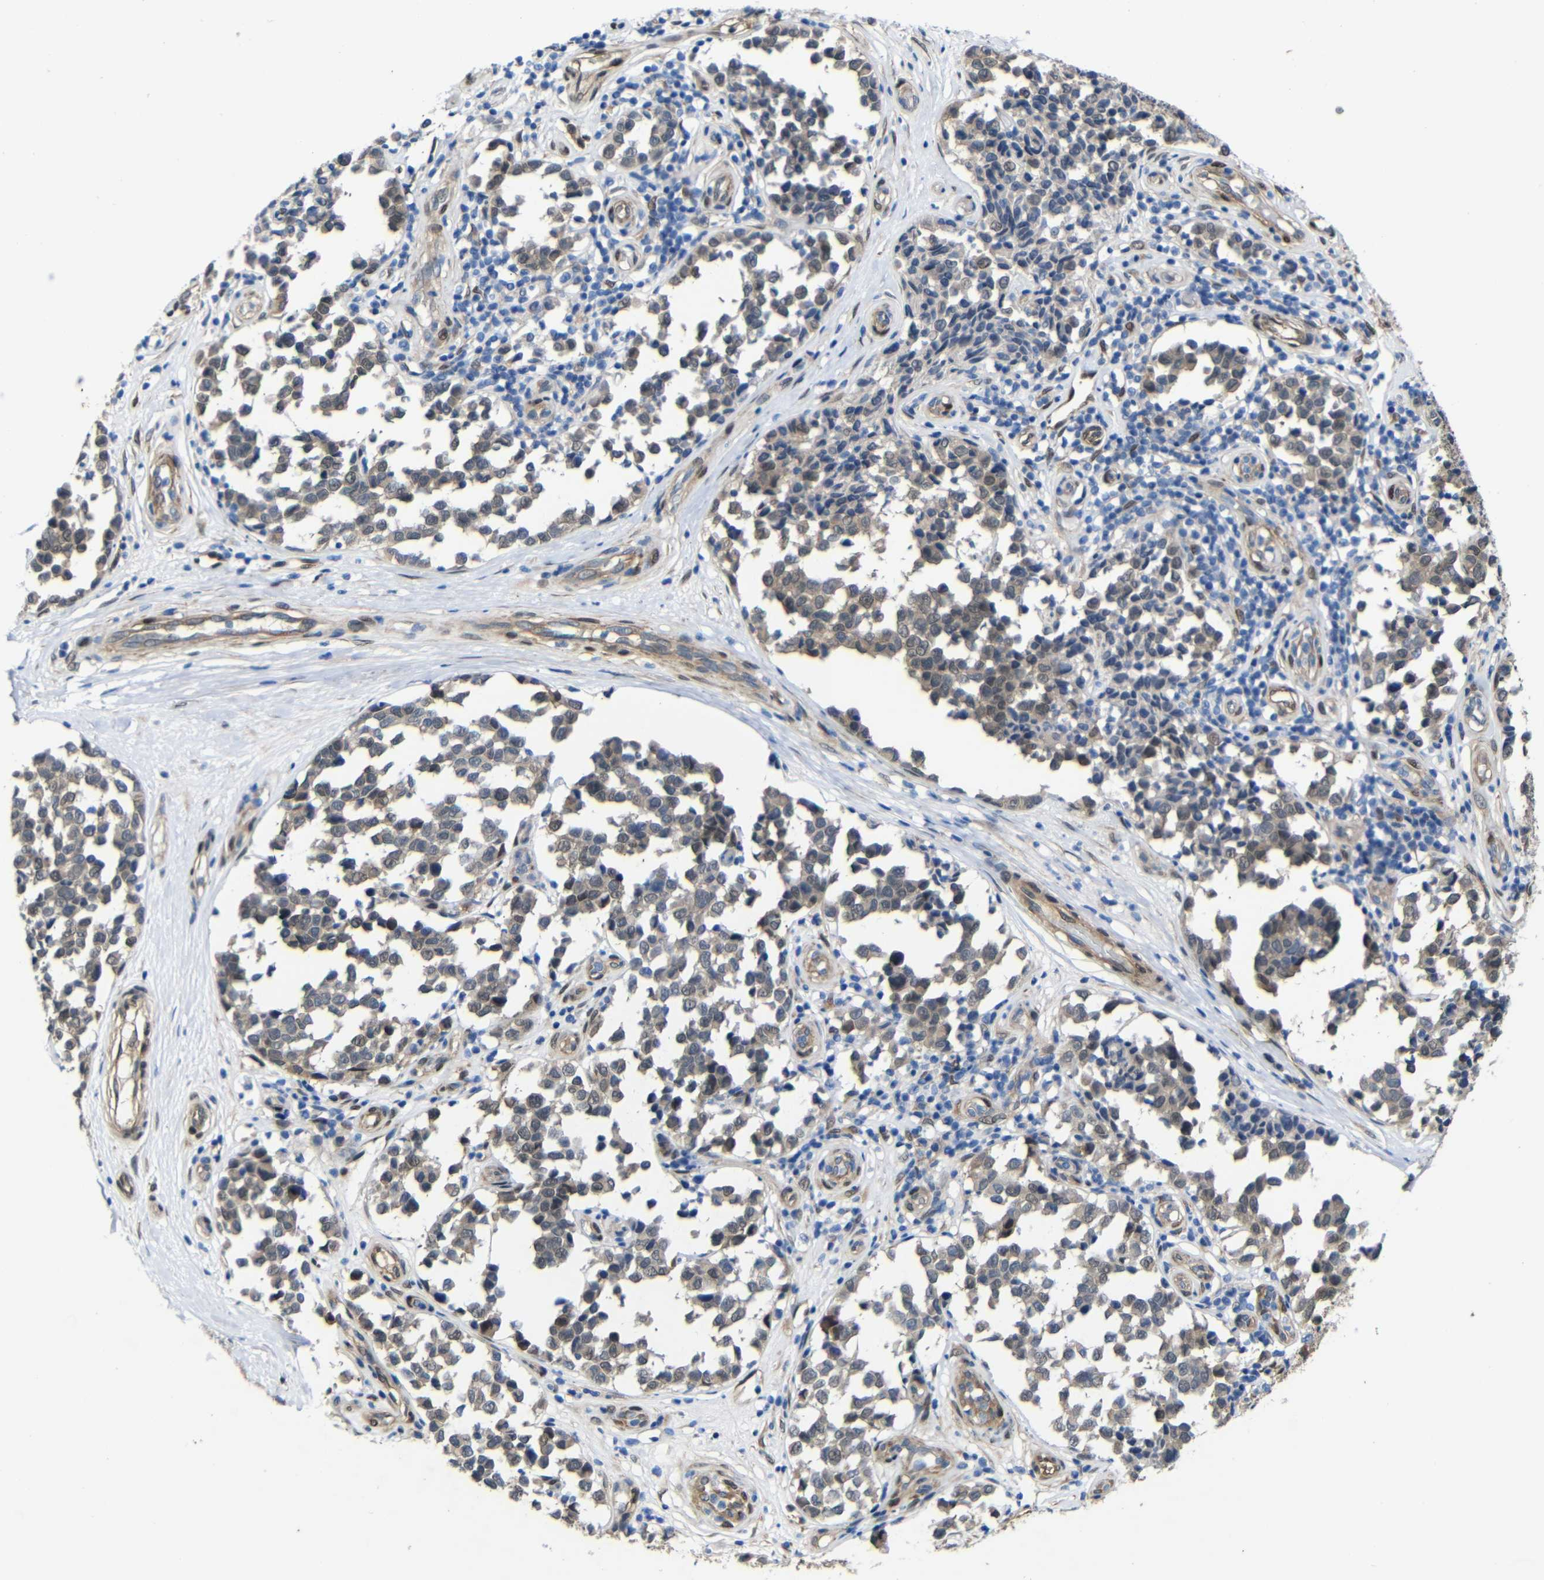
{"staining": {"intensity": "weak", "quantity": "<25%", "location": "cytoplasmic/membranous,nuclear"}, "tissue": "melanoma", "cell_type": "Tumor cells", "image_type": "cancer", "snomed": [{"axis": "morphology", "description": "Malignant melanoma, NOS"}, {"axis": "topography", "description": "Skin"}], "caption": "Tumor cells are negative for protein expression in human melanoma.", "gene": "YAP1", "patient": {"sex": "female", "age": 64}}